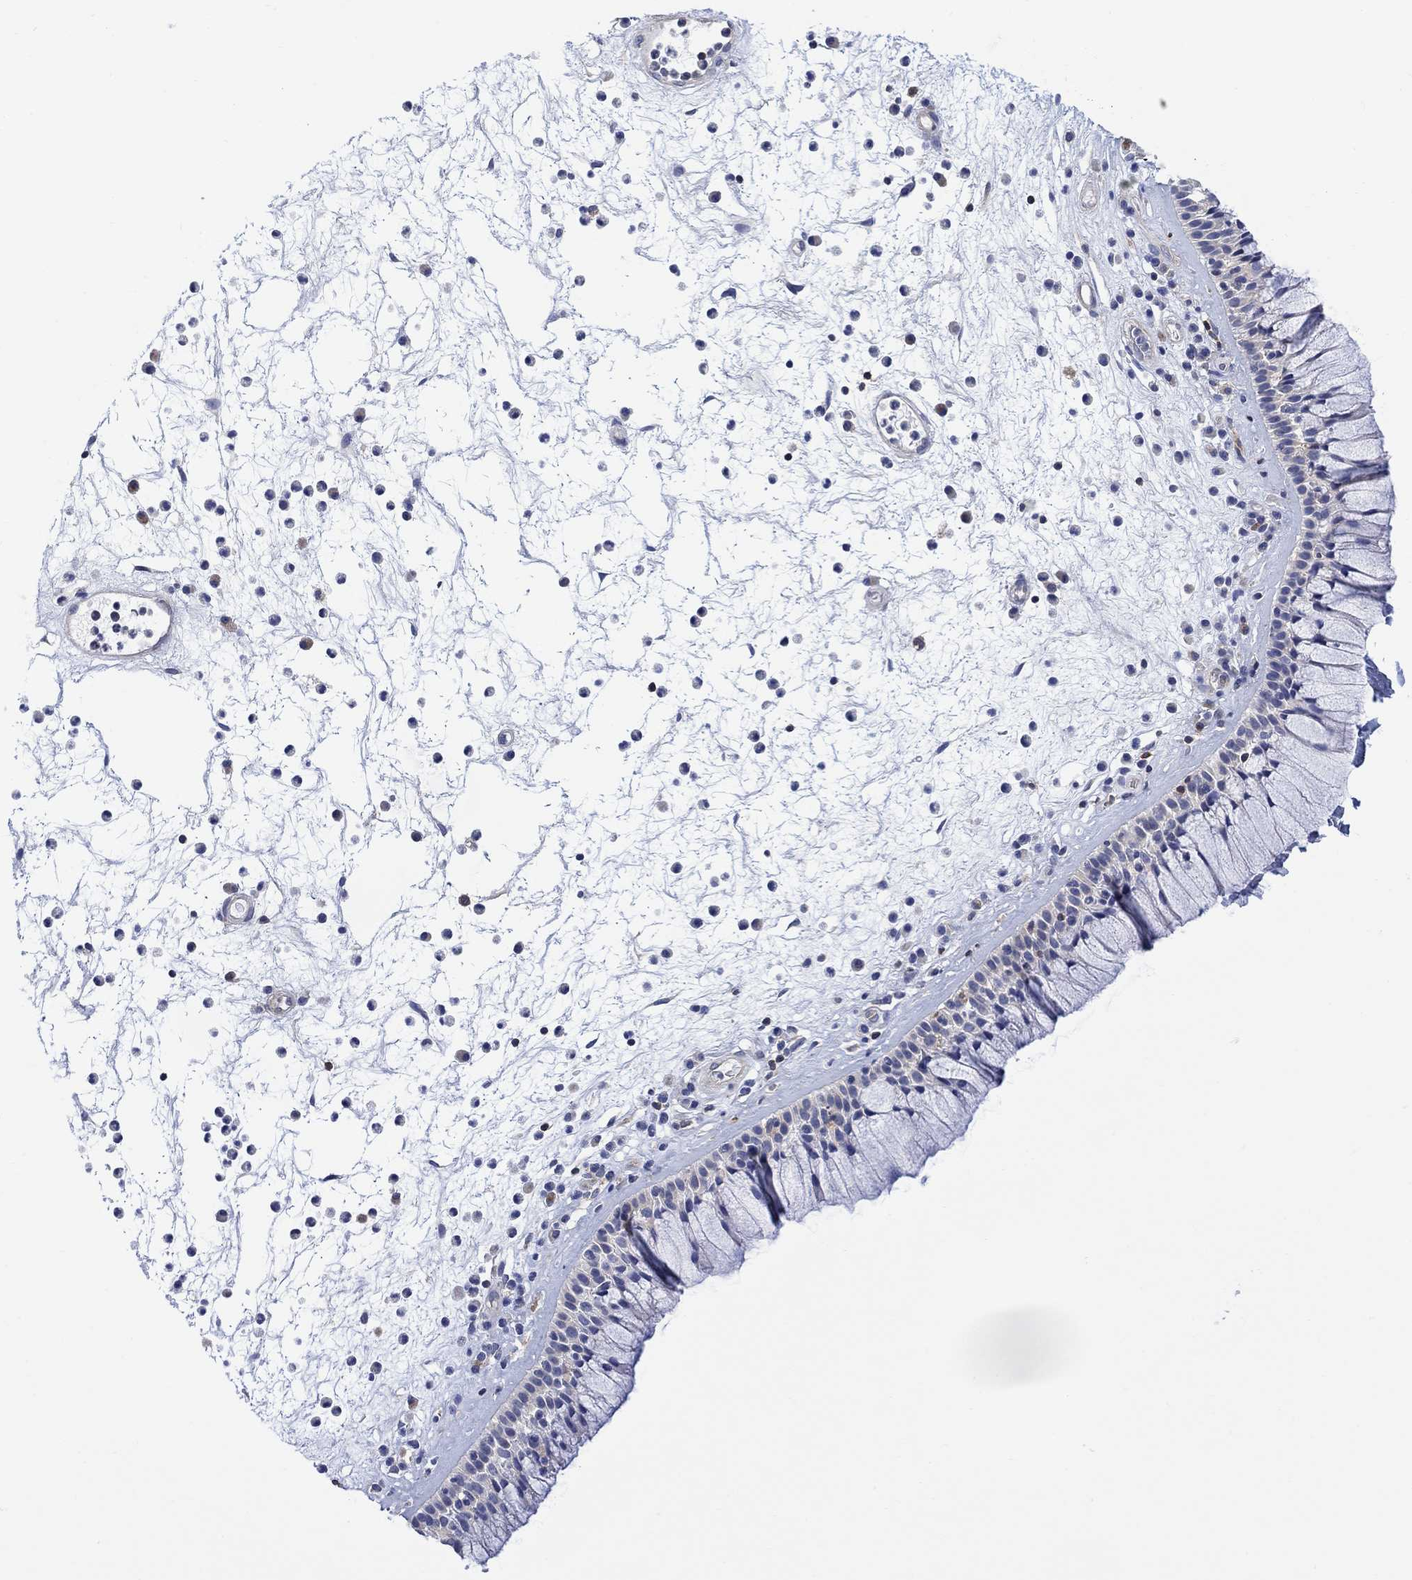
{"staining": {"intensity": "negative", "quantity": "none", "location": "none"}, "tissue": "nasopharynx", "cell_type": "Respiratory epithelial cells", "image_type": "normal", "snomed": [{"axis": "morphology", "description": "Normal tissue, NOS"}, {"axis": "topography", "description": "Nasopharynx"}], "caption": "This is an immunohistochemistry (IHC) image of unremarkable nasopharynx. There is no staining in respiratory epithelial cells.", "gene": "GBP5", "patient": {"sex": "male", "age": 77}}